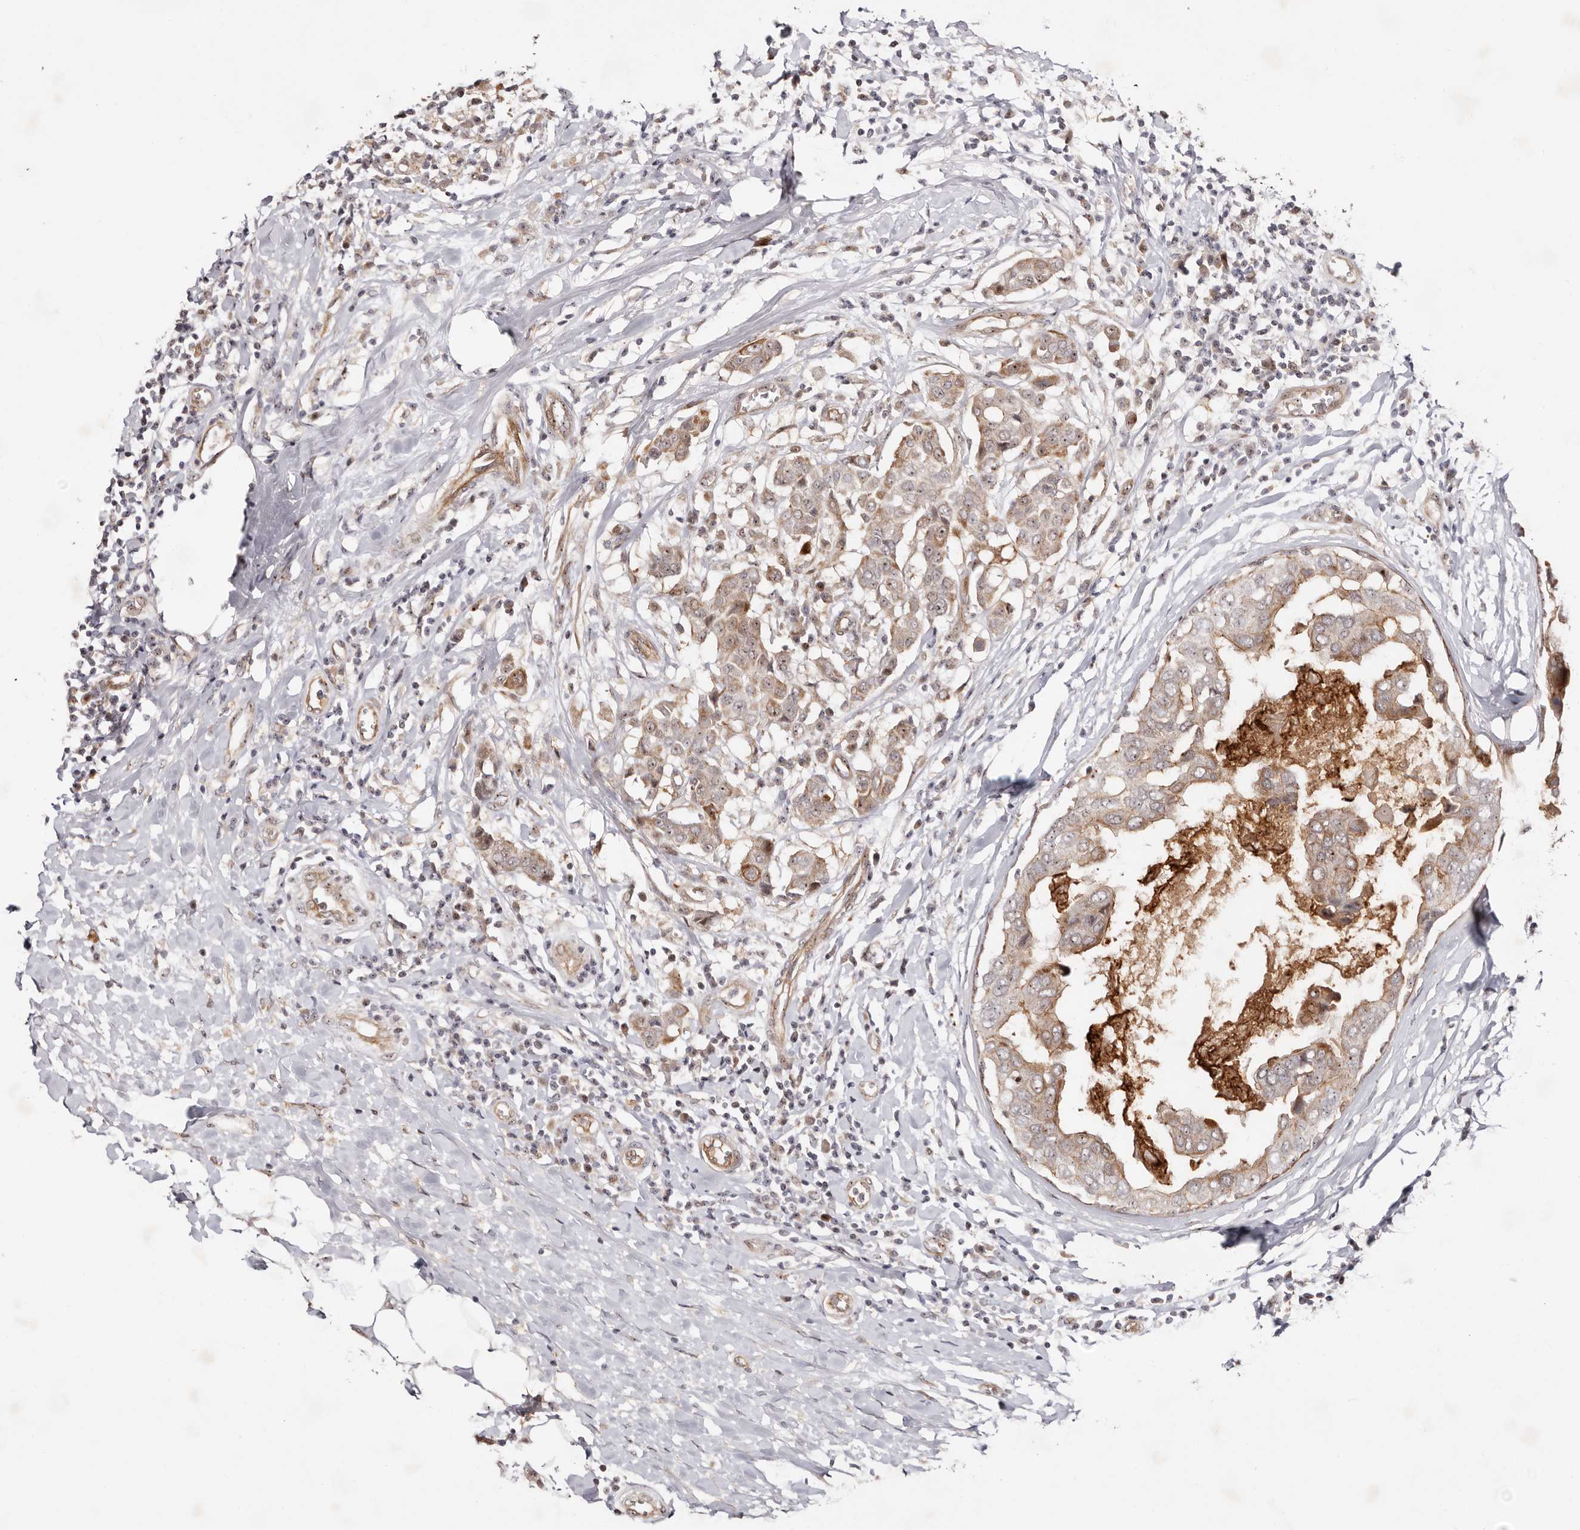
{"staining": {"intensity": "weak", "quantity": ">75%", "location": "cytoplasmic/membranous,nuclear"}, "tissue": "breast cancer", "cell_type": "Tumor cells", "image_type": "cancer", "snomed": [{"axis": "morphology", "description": "Duct carcinoma"}, {"axis": "topography", "description": "Breast"}], "caption": "Weak cytoplasmic/membranous and nuclear protein expression is present in approximately >75% of tumor cells in breast cancer (infiltrating ductal carcinoma).", "gene": "ODF2L", "patient": {"sex": "female", "age": 27}}